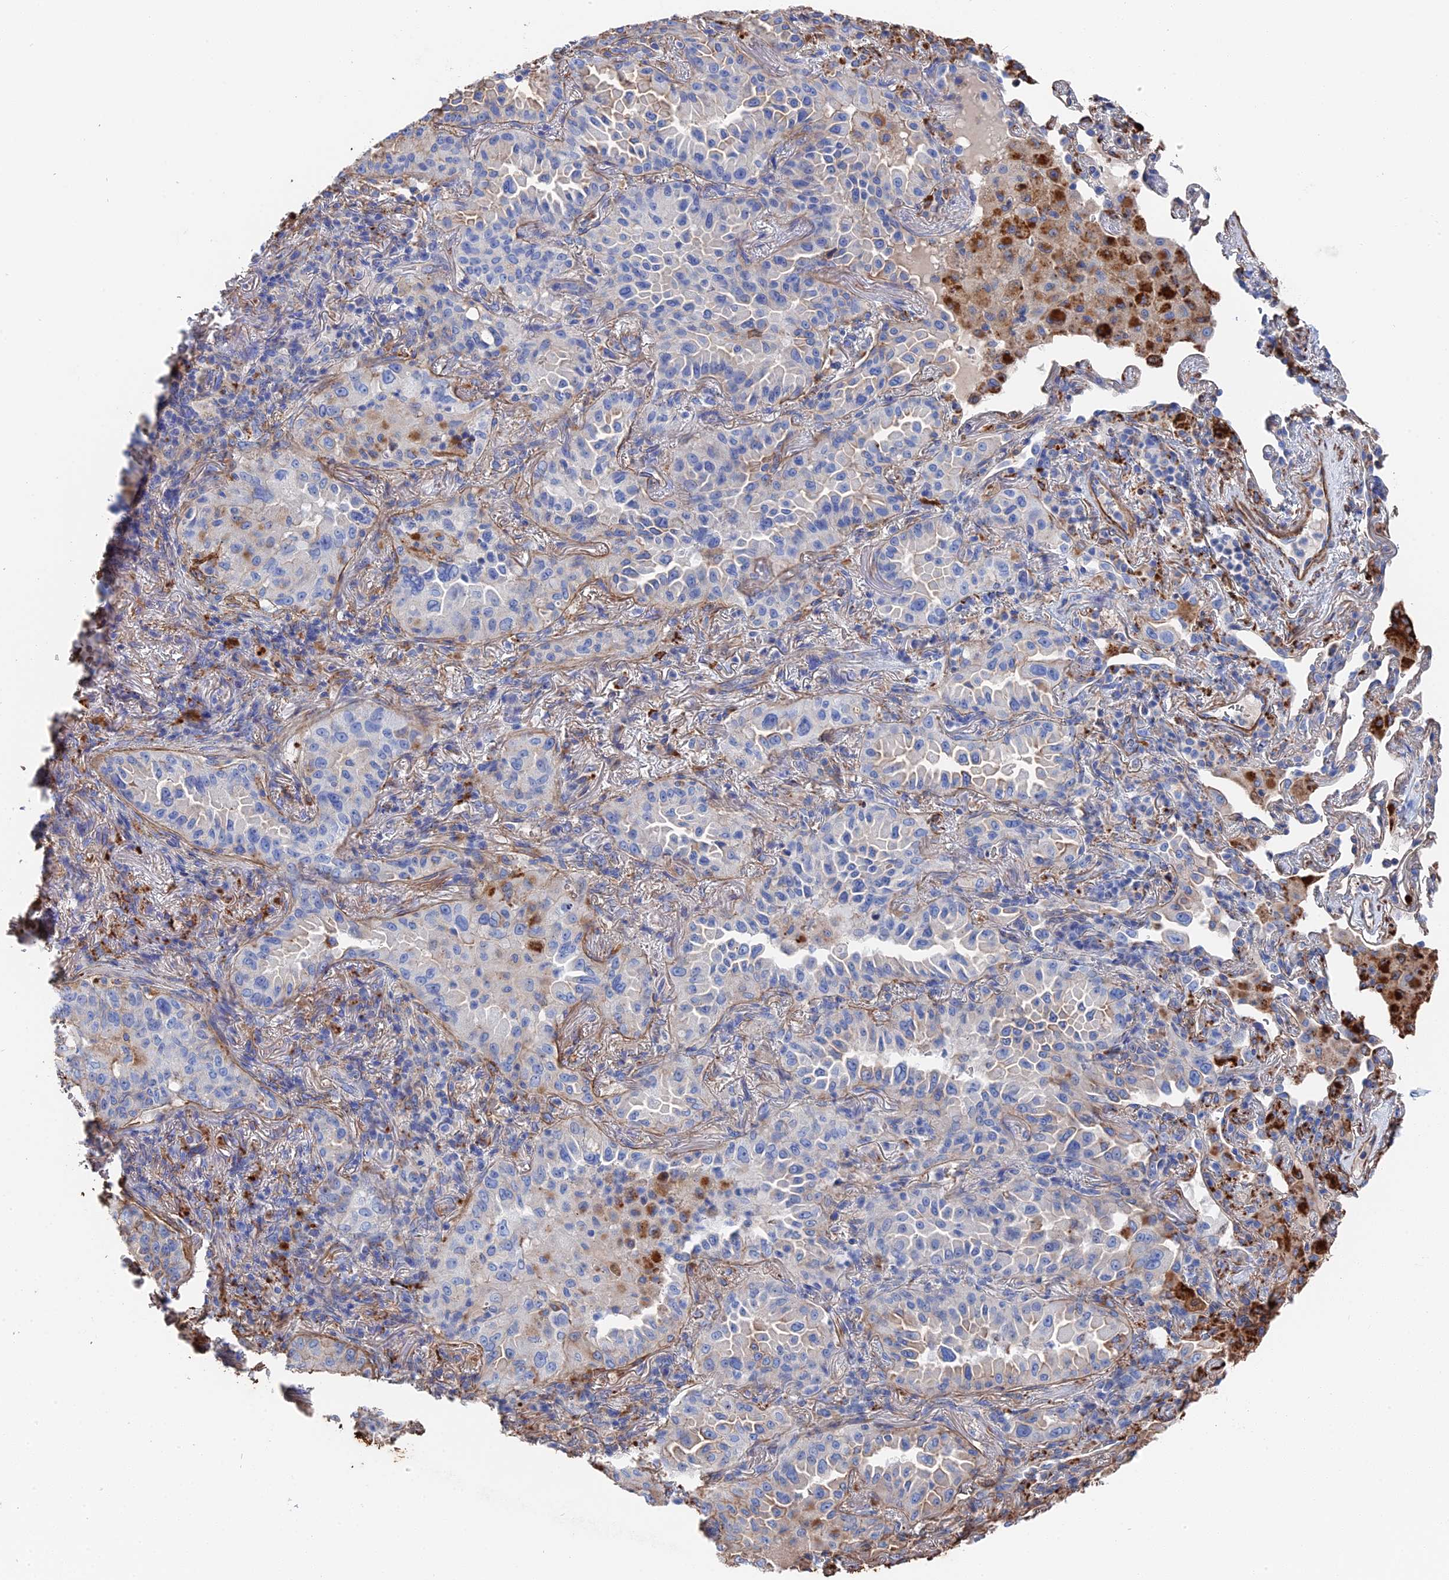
{"staining": {"intensity": "negative", "quantity": "none", "location": "none"}, "tissue": "lung cancer", "cell_type": "Tumor cells", "image_type": "cancer", "snomed": [{"axis": "morphology", "description": "Adenocarcinoma, NOS"}, {"axis": "topography", "description": "Lung"}], "caption": "An image of lung adenocarcinoma stained for a protein exhibits no brown staining in tumor cells.", "gene": "STRA6", "patient": {"sex": "female", "age": 69}}